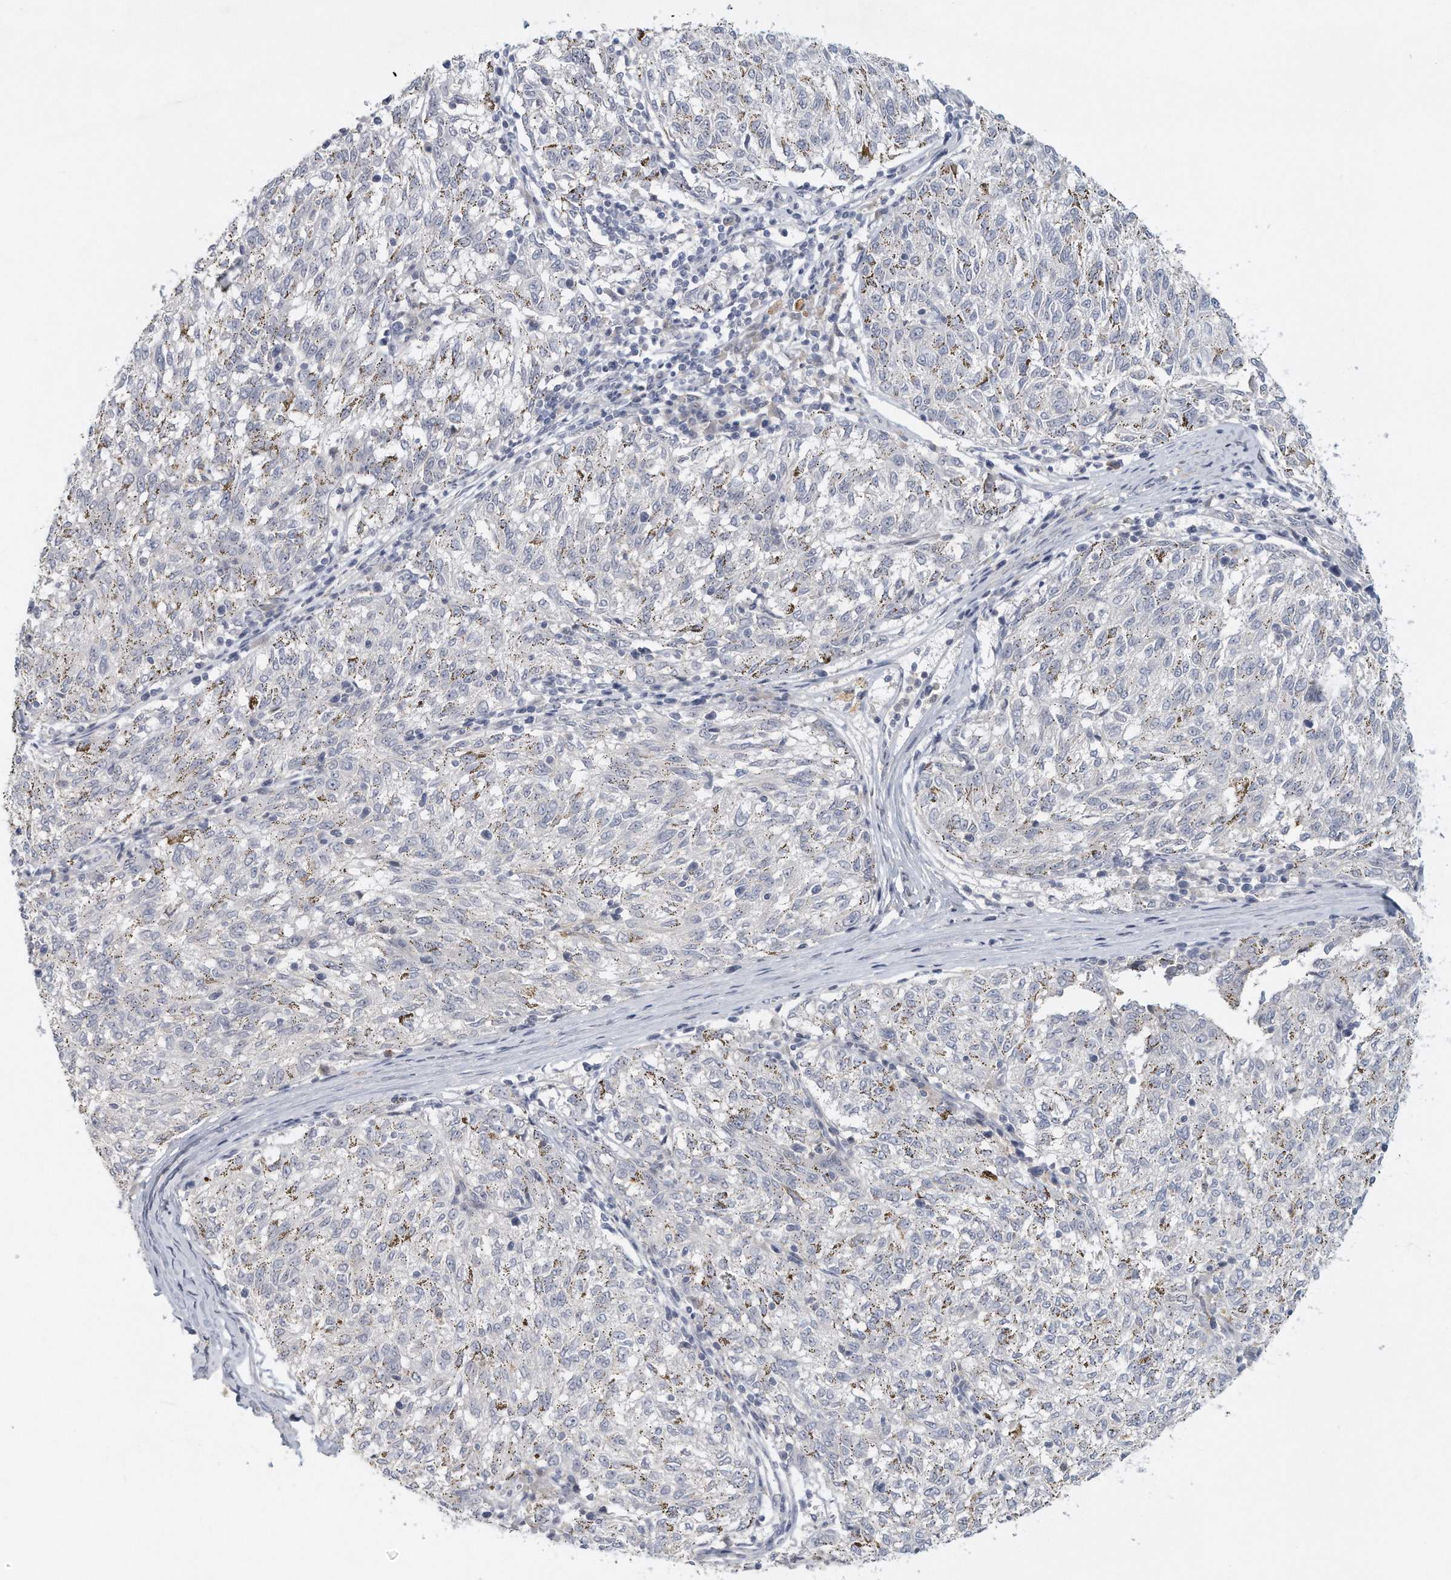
{"staining": {"intensity": "negative", "quantity": "none", "location": "none"}, "tissue": "melanoma", "cell_type": "Tumor cells", "image_type": "cancer", "snomed": [{"axis": "morphology", "description": "Malignant melanoma, NOS"}, {"axis": "topography", "description": "Skin"}], "caption": "Photomicrograph shows no significant protein expression in tumor cells of melanoma.", "gene": "DDX43", "patient": {"sex": "female", "age": 72}}